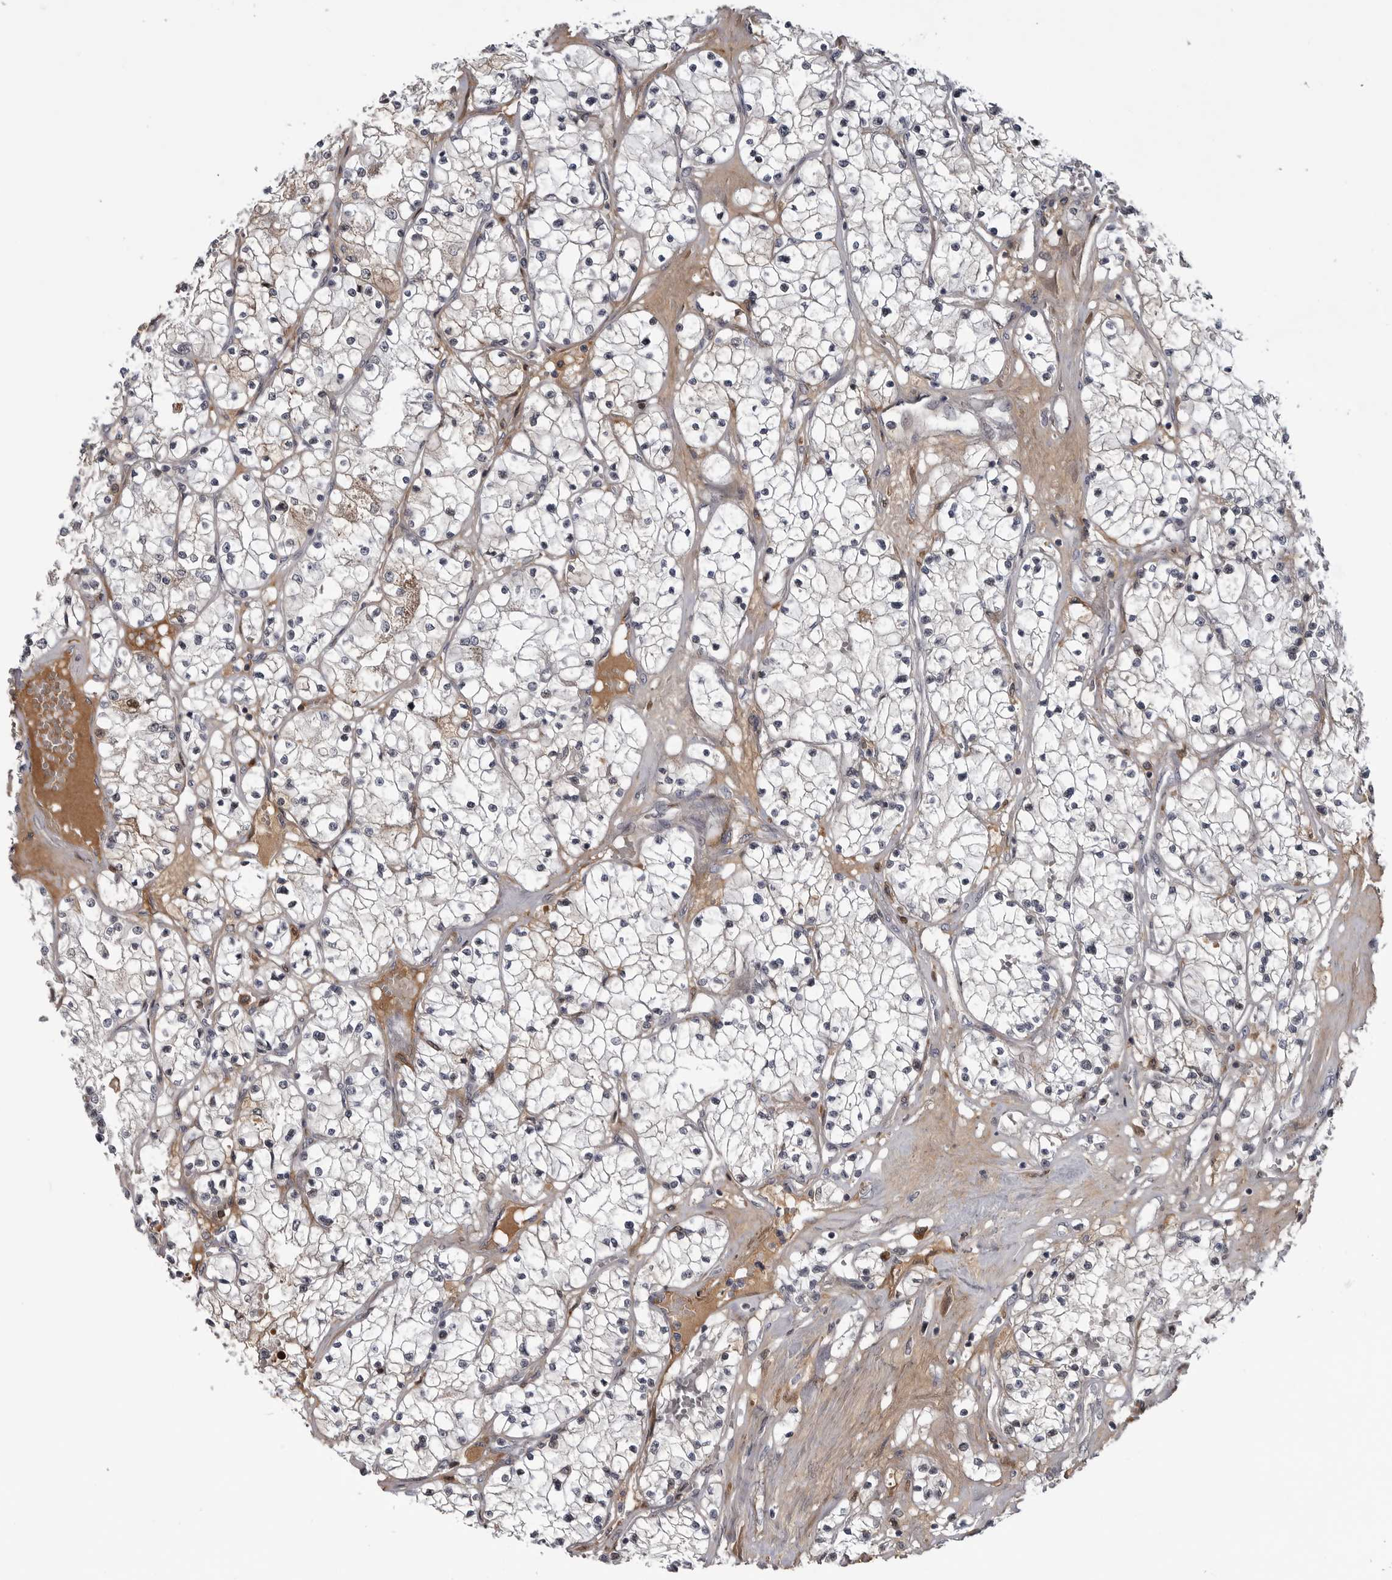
{"staining": {"intensity": "negative", "quantity": "none", "location": "none"}, "tissue": "renal cancer", "cell_type": "Tumor cells", "image_type": "cancer", "snomed": [{"axis": "morphology", "description": "Normal tissue, NOS"}, {"axis": "morphology", "description": "Adenocarcinoma, NOS"}, {"axis": "topography", "description": "Kidney"}], "caption": "IHC image of human adenocarcinoma (renal) stained for a protein (brown), which shows no staining in tumor cells.", "gene": "ZNF277", "patient": {"sex": "male", "age": 68}}